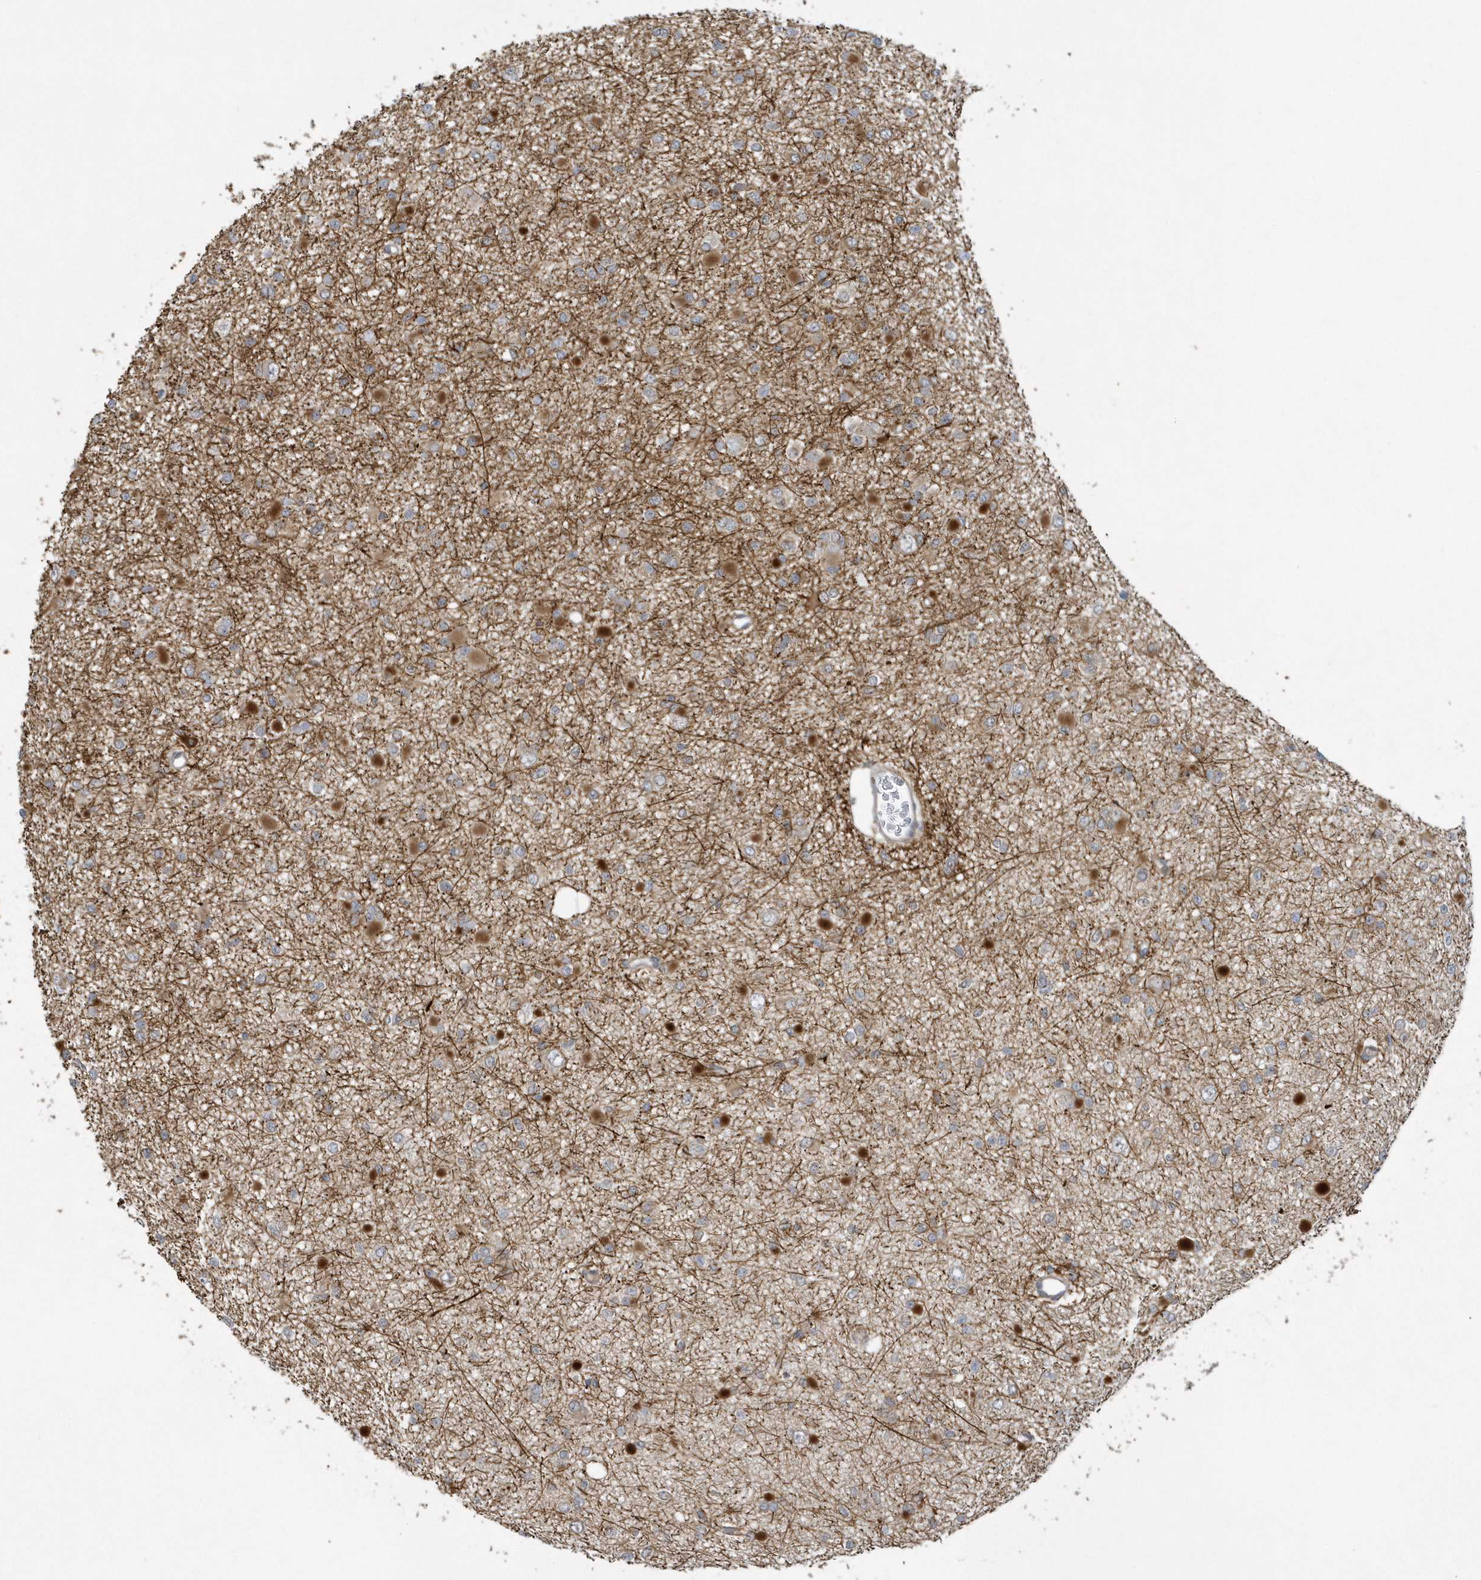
{"staining": {"intensity": "weak", "quantity": "<25%", "location": "cytoplasmic/membranous"}, "tissue": "glioma", "cell_type": "Tumor cells", "image_type": "cancer", "snomed": [{"axis": "morphology", "description": "Glioma, malignant, Low grade"}, {"axis": "topography", "description": "Brain"}], "caption": "Immunohistochemical staining of human malignant glioma (low-grade) exhibits no significant positivity in tumor cells. (Stains: DAB (3,3'-diaminobenzidine) immunohistochemistry with hematoxylin counter stain, Microscopy: brightfield microscopy at high magnification).", "gene": "THG1L", "patient": {"sex": "female", "age": 22}}